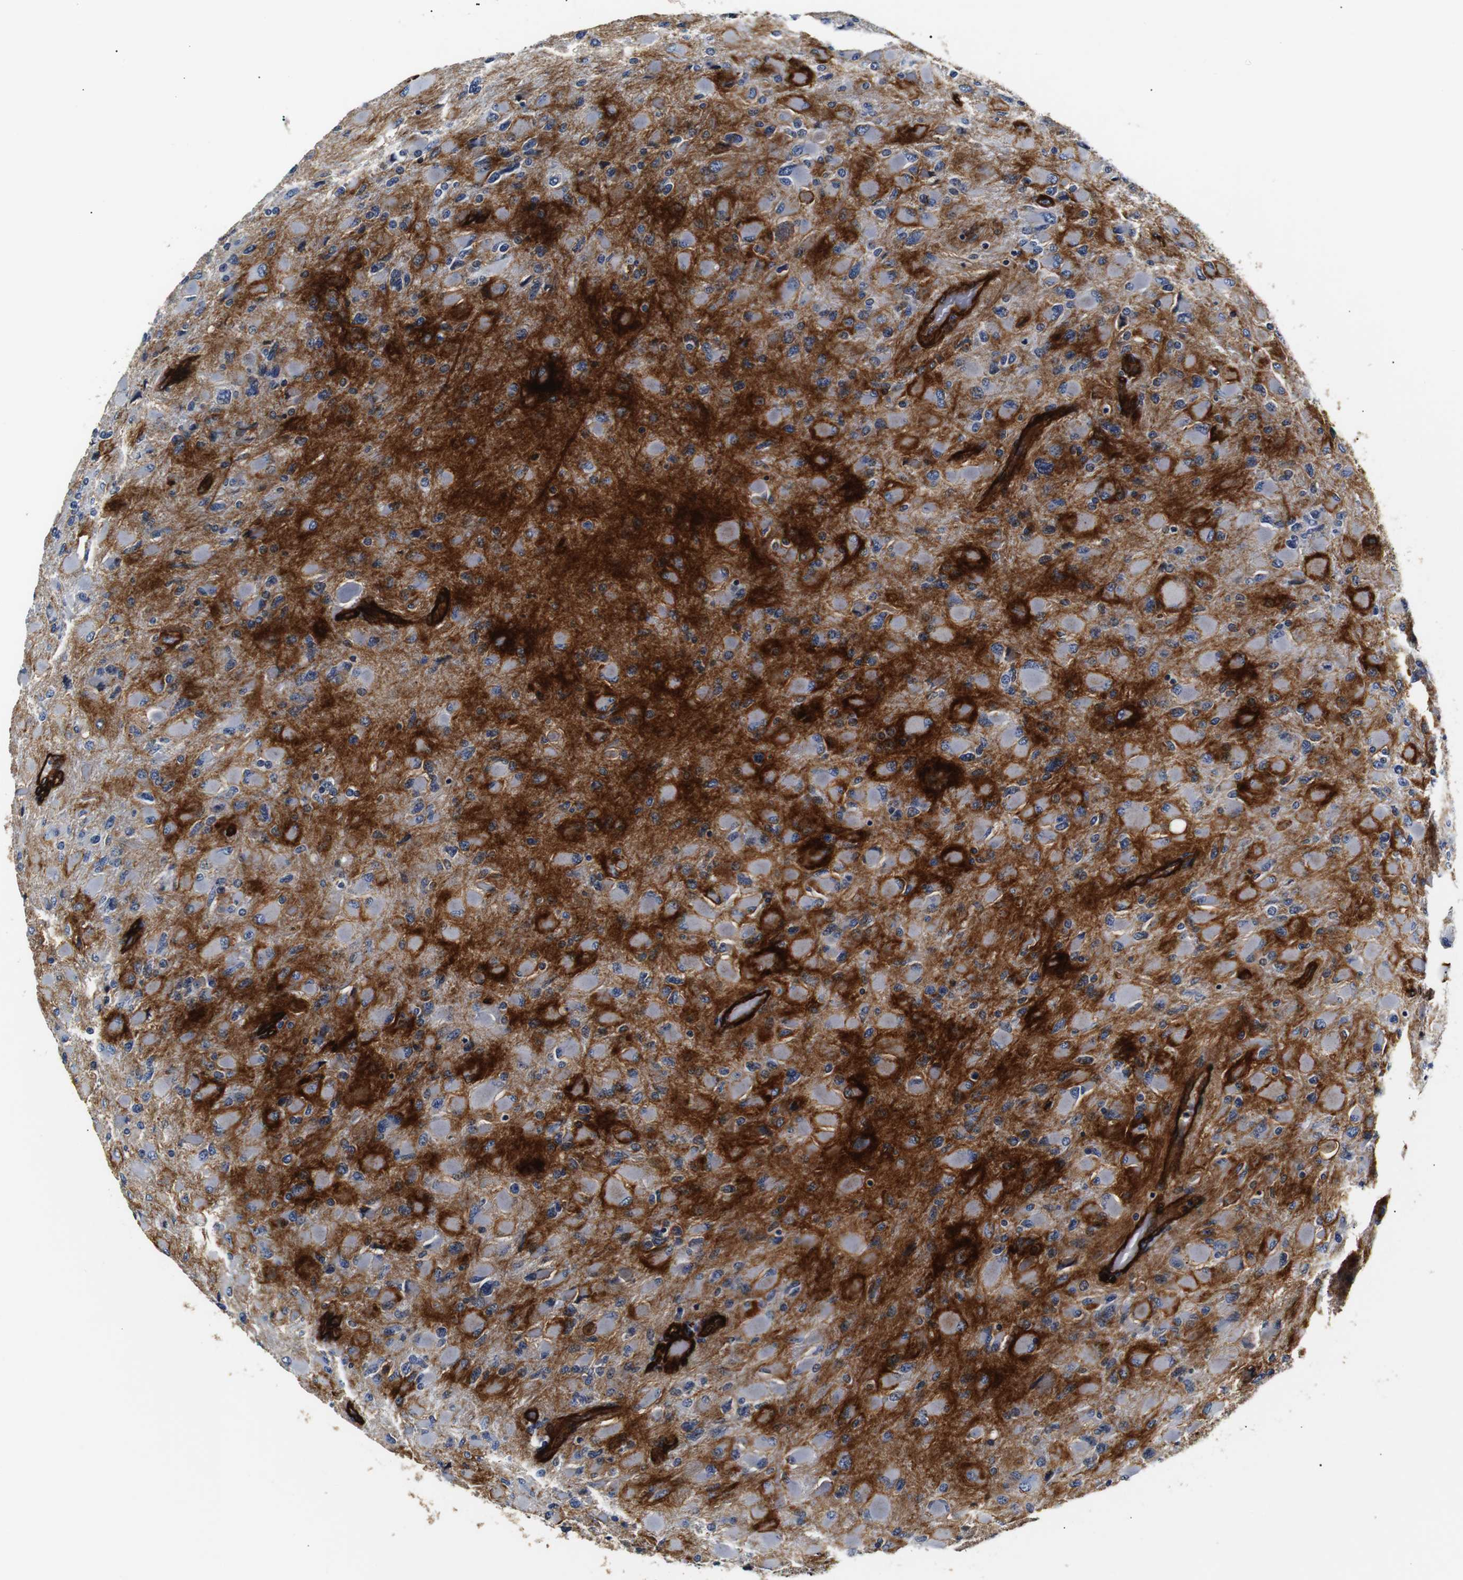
{"staining": {"intensity": "negative", "quantity": "none", "location": "none"}, "tissue": "glioma", "cell_type": "Tumor cells", "image_type": "cancer", "snomed": [{"axis": "morphology", "description": "Glioma, malignant, High grade"}, {"axis": "topography", "description": "Cerebral cortex"}], "caption": "High magnification brightfield microscopy of malignant glioma (high-grade) stained with DAB (brown) and counterstained with hematoxylin (blue): tumor cells show no significant expression. (Stains: DAB IHC with hematoxylin counter stain, Microscopy: brightfield microscopy at high magnification).", "gene": "CAV2", "patient": {"sex": "female", "age": 36}}